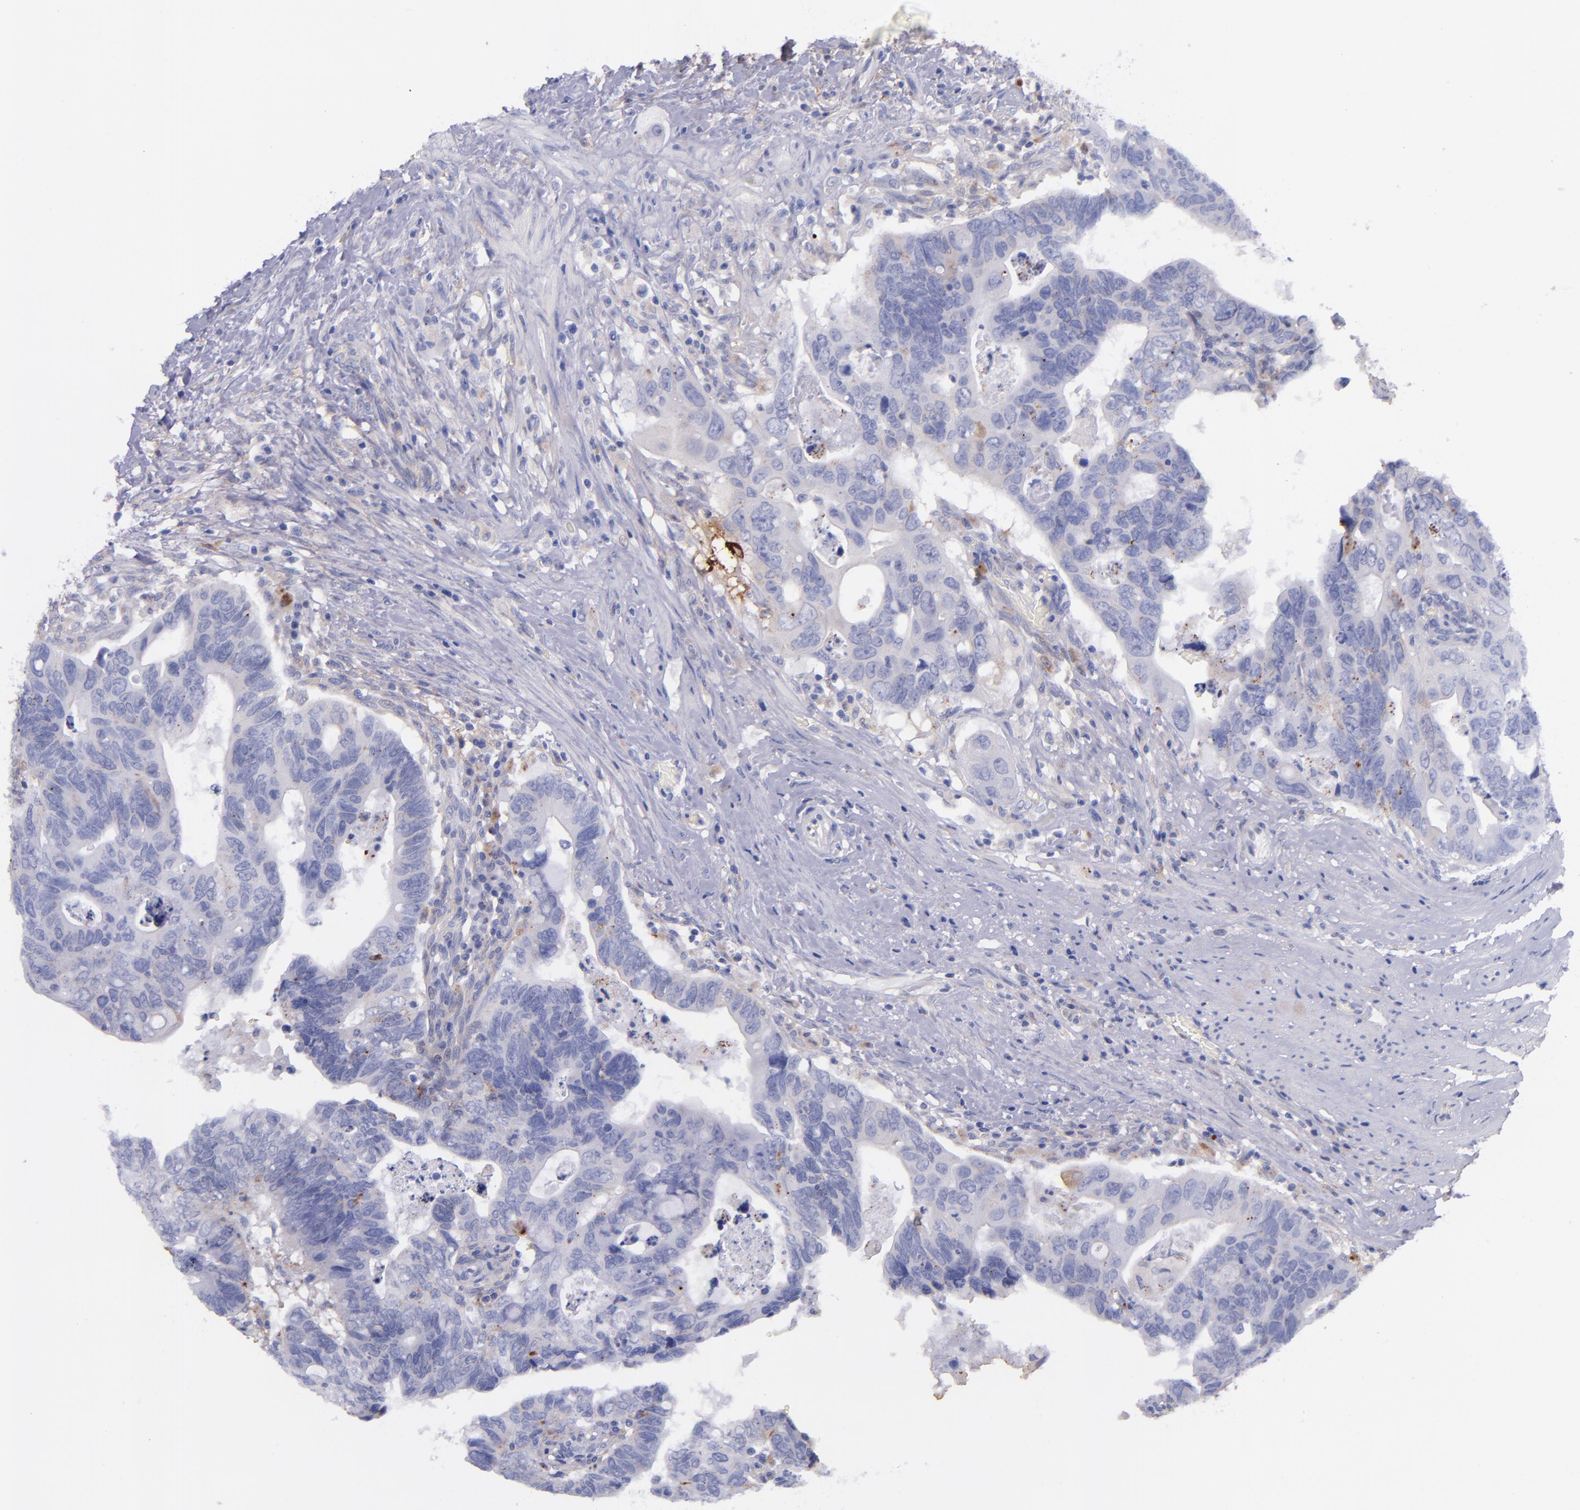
{"staining": {"intensity": "negative", "quantity": "none", "location": "none"}, "tissue": "colorectal cancer", "cell_type": "Tumor cells", "image_type": "cancer", "snomed": [{"axis": "morphology", "description": "Adenocarcinoma, NOS"}, {"axis": "topography", "description": "Rectum"}], "caption": "IHC image of neoplastic tissue: human colorectal cancer stained with DAB demonstrates no significant protein positivity in tumor cells.", "gene": "IVL", "patient": {"sex": "male", "age": 53}}